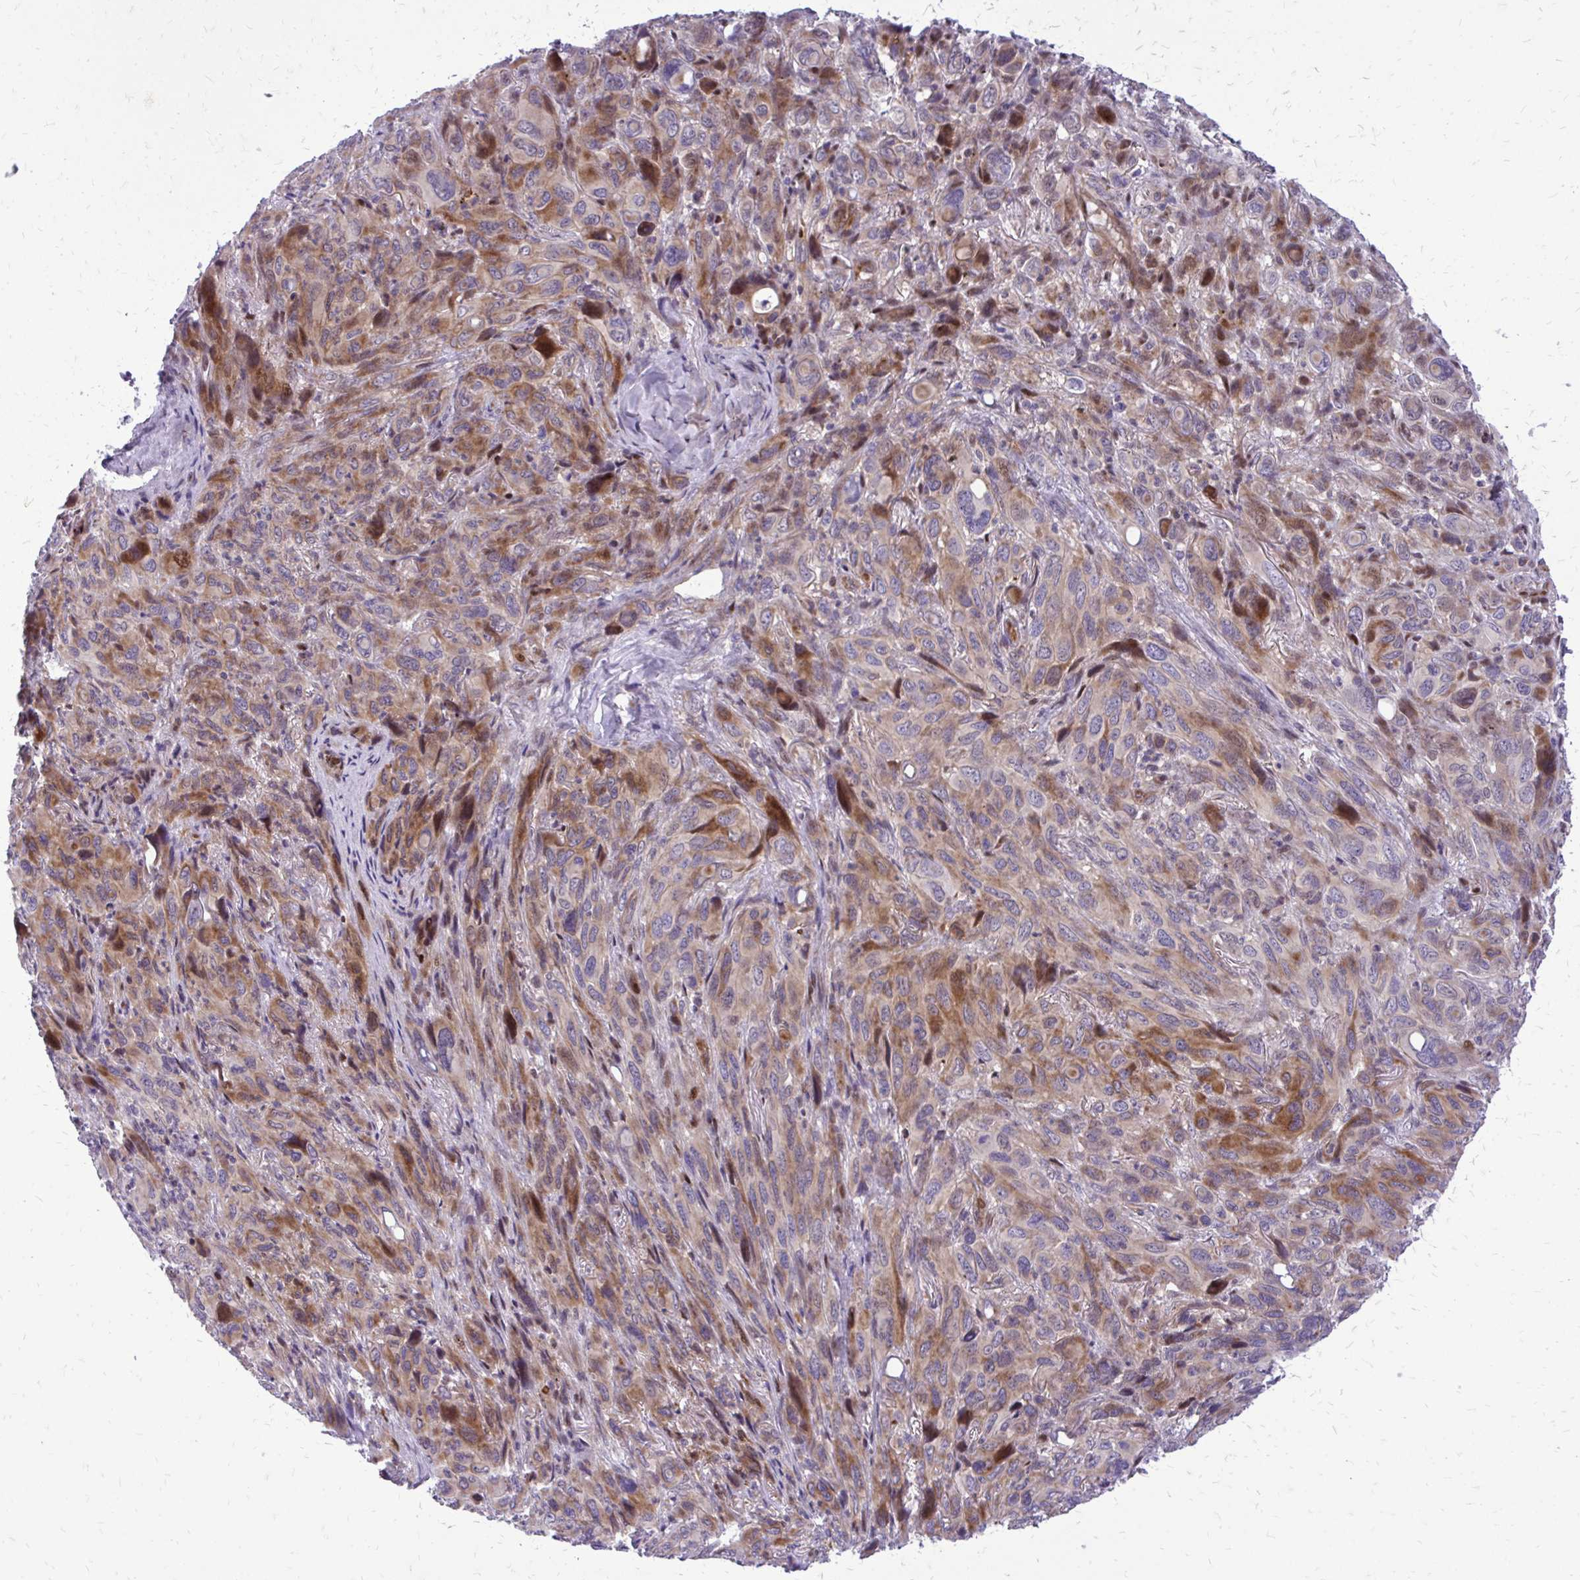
{"staining": {"intensity": "moderate", "quantity": ">75%", "location": "cytoplasmic/membranous"}, "tissue": "melanoma", "cell_type": "Tumor cells", "image_type": "cancer", "snomed": [{"axis": "morphology", "description": "Malignant melanoma, Metastatic site"}, {"axis": "topography", "description": "Lung"}], "caption": "Approximately >75% of tumor cells in melanoma exhibit moderate cytoplasmic/membranous protein staining as visualized by brown immunohistochemical staining.", "gene": "PPDPFL", "patient": {"sex": "male", "age": 48}}